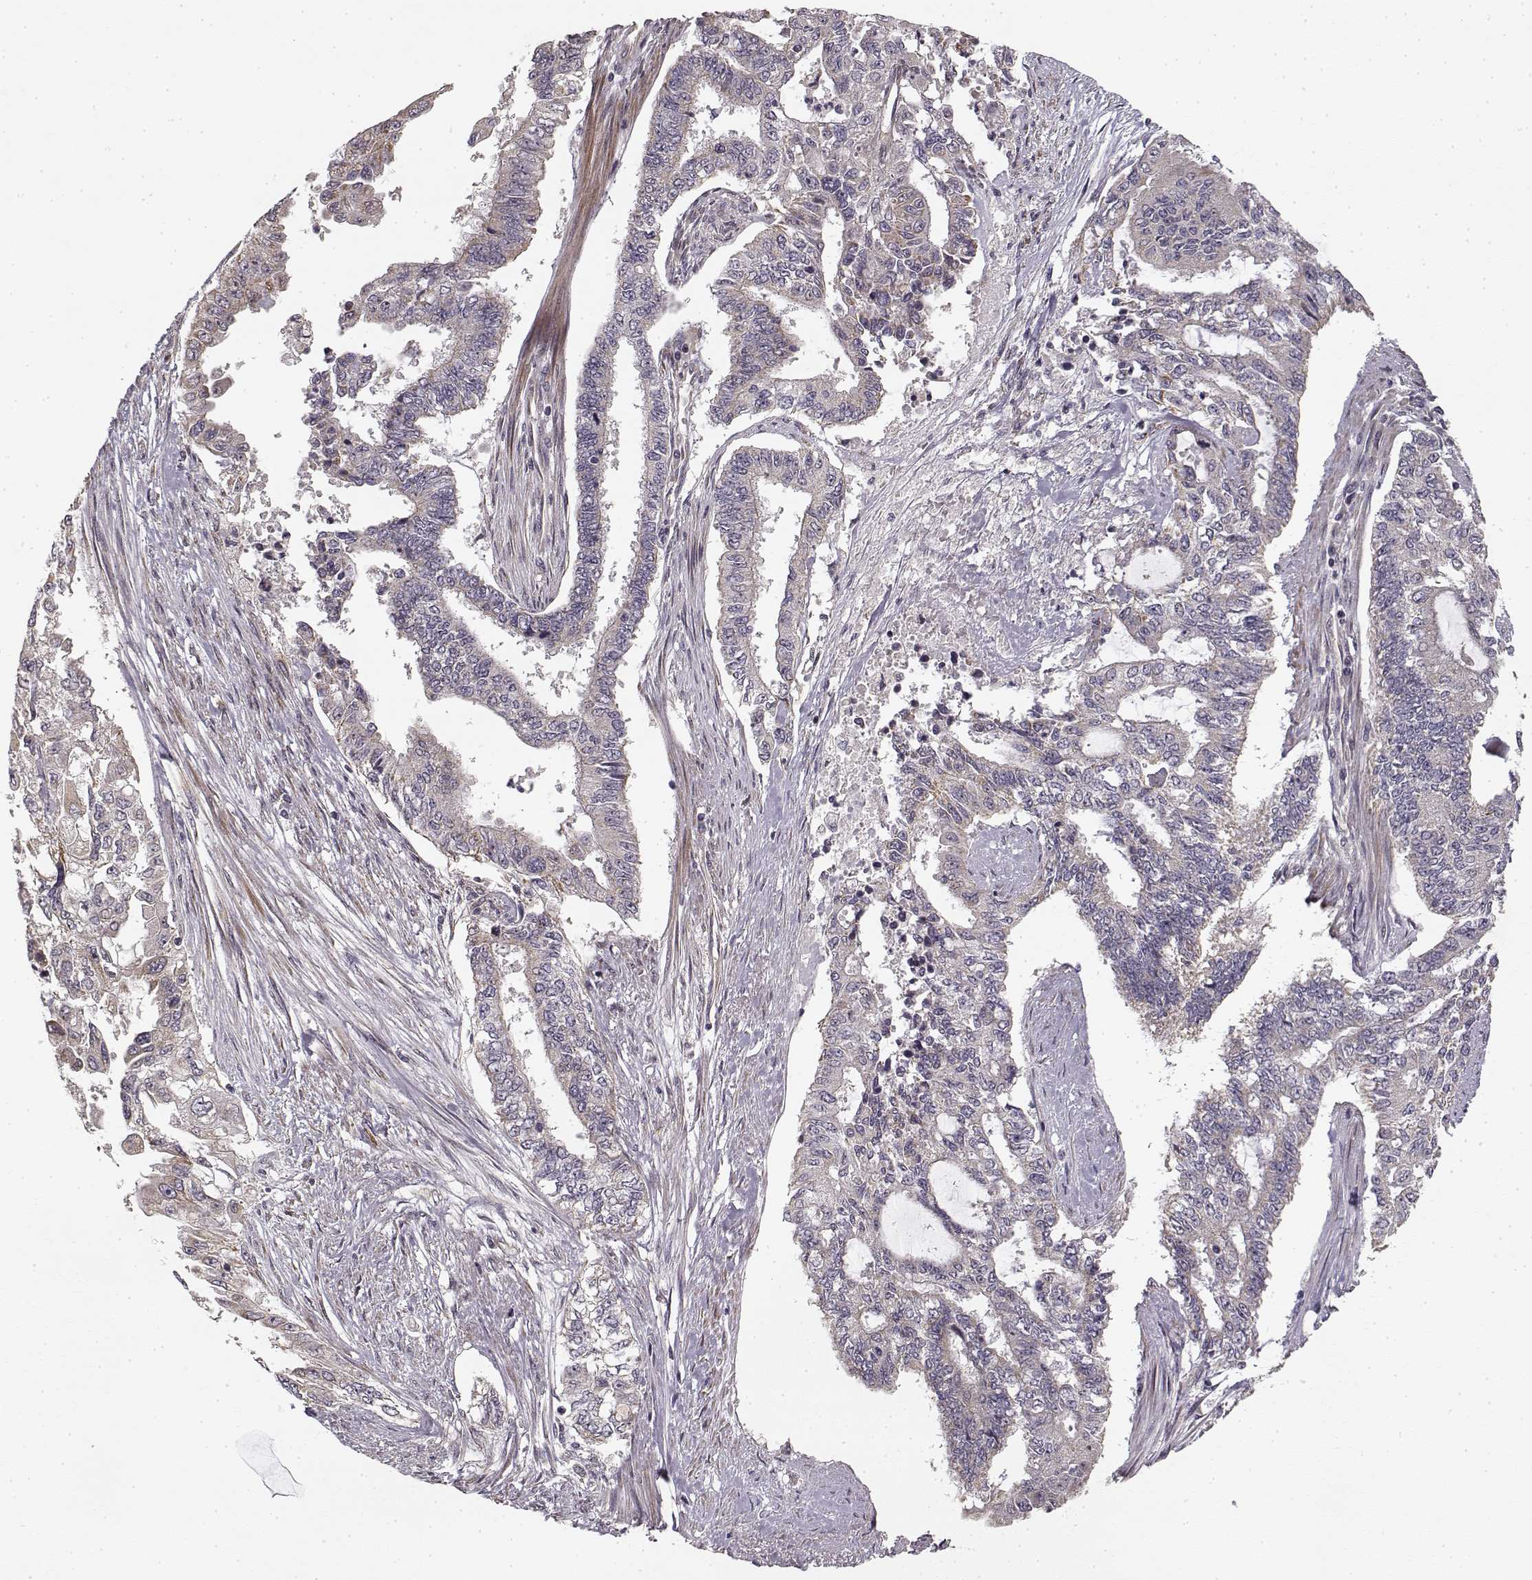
{"staining": {"intensity": "weak", "quantity": "25%-75%", "location": "cytoplasmic/membranous"}, "tissue": "endometrial cancer", "cell_type": "Tumor cells", "image_type": "cancer", "snomed": [{"axis": "morphology", "description": "Adenocarcinoma, NOS"}, {"axis": "topography", "description": "Uterus"}], "caption": "Immunohistochemical staining of endometrial cancer reveals low levels of weak cytoplasmic/membranous staining in about 25%-75% of tumor cells.", "gene": "MED12L", "patient": {"sex": "female", "age": 59}}